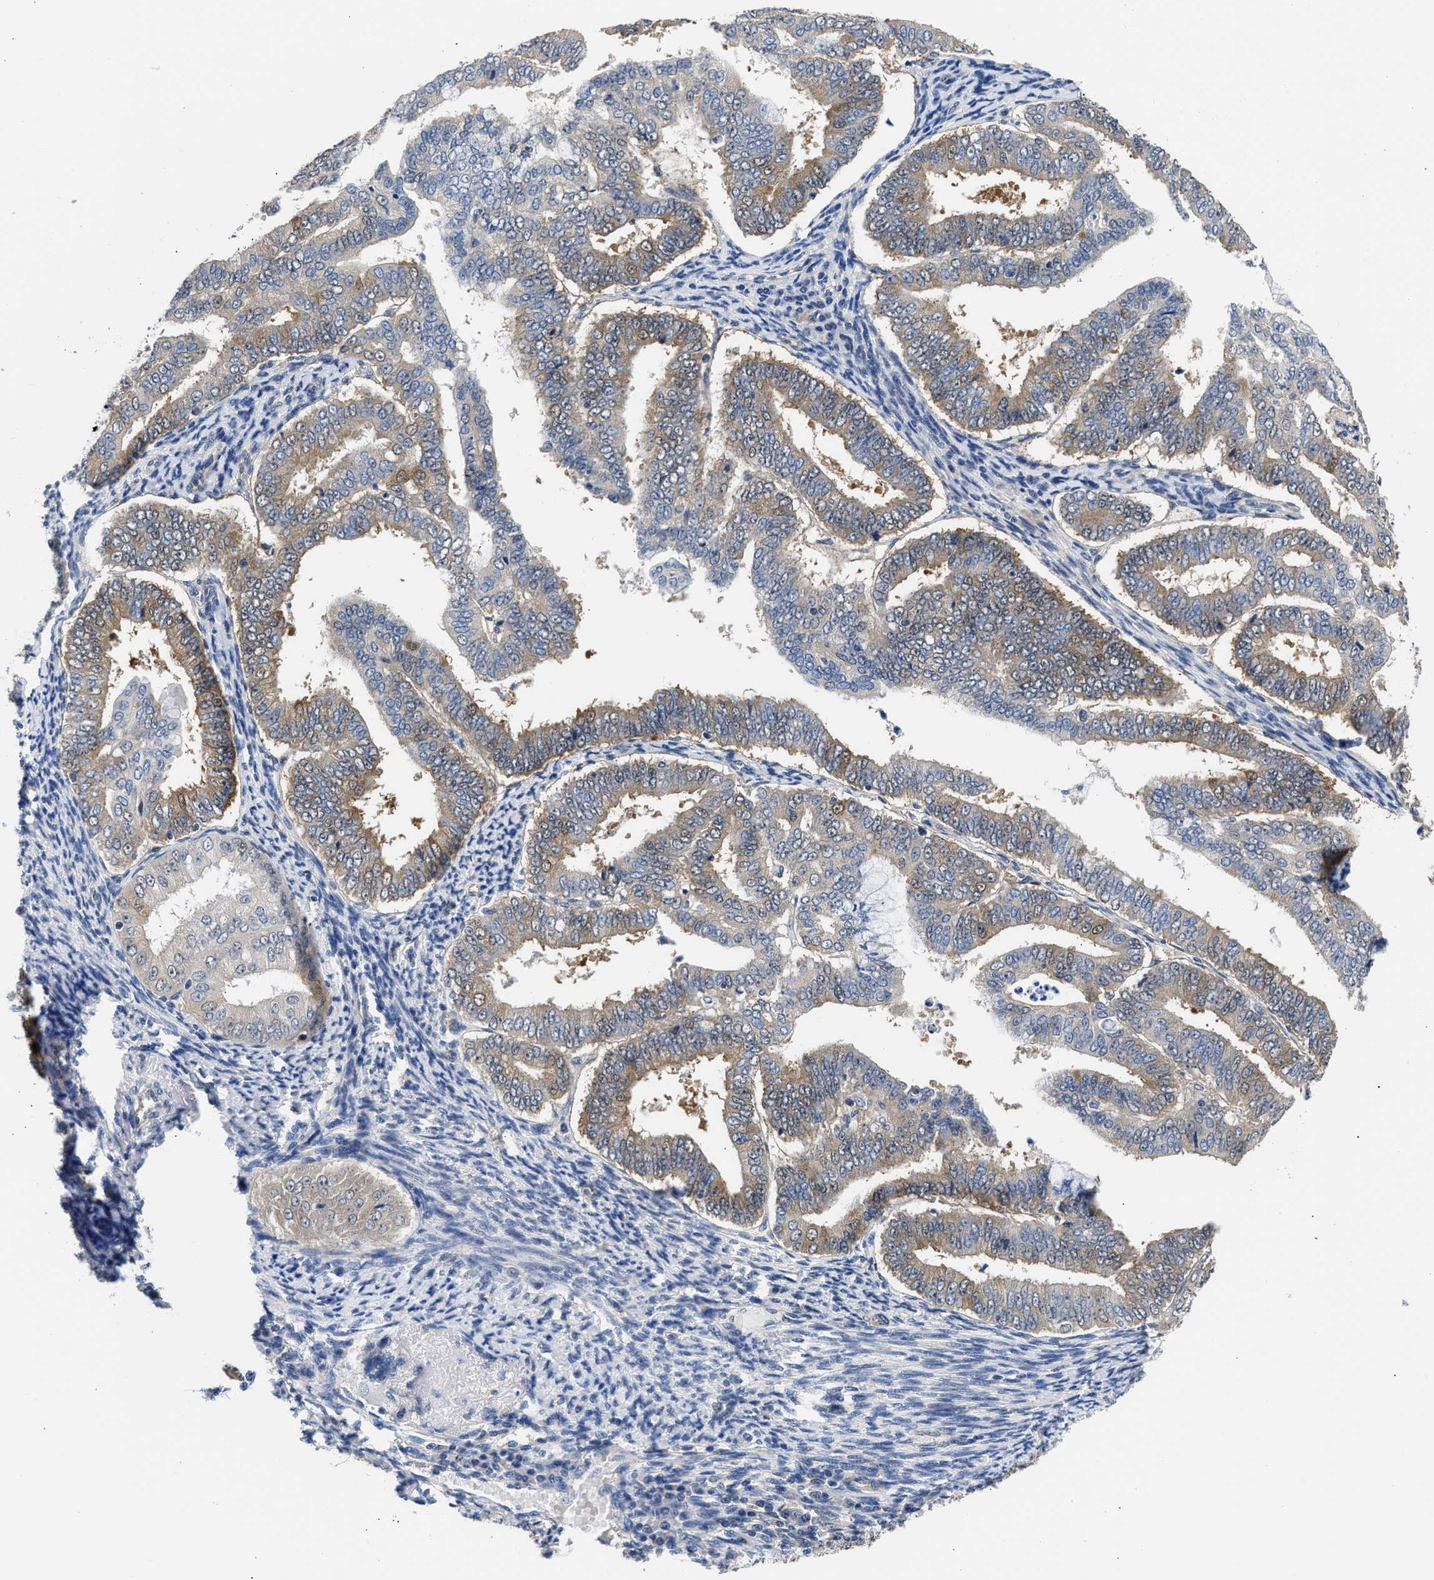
{"staining": {"intensity": "moderate", "quantity": ">75%", "location": "cytoplasmic/membranous"}, "tissue": "endometrial cancer", "cell_type": "Tumor cells", "image_type": "cancer", "snomed": [{"axis": "morphology", "description": "Adenocarcinoma, NOS"}, {"axis": "topography", "description": "Endometrium"}], "caption": "Endometrial cancer tissue reveals moderate cytoplasmic/membranous staining in about >75% of tumor cells", "gene": "XPO5", "patient": {"sex": "female", "age": 63}}